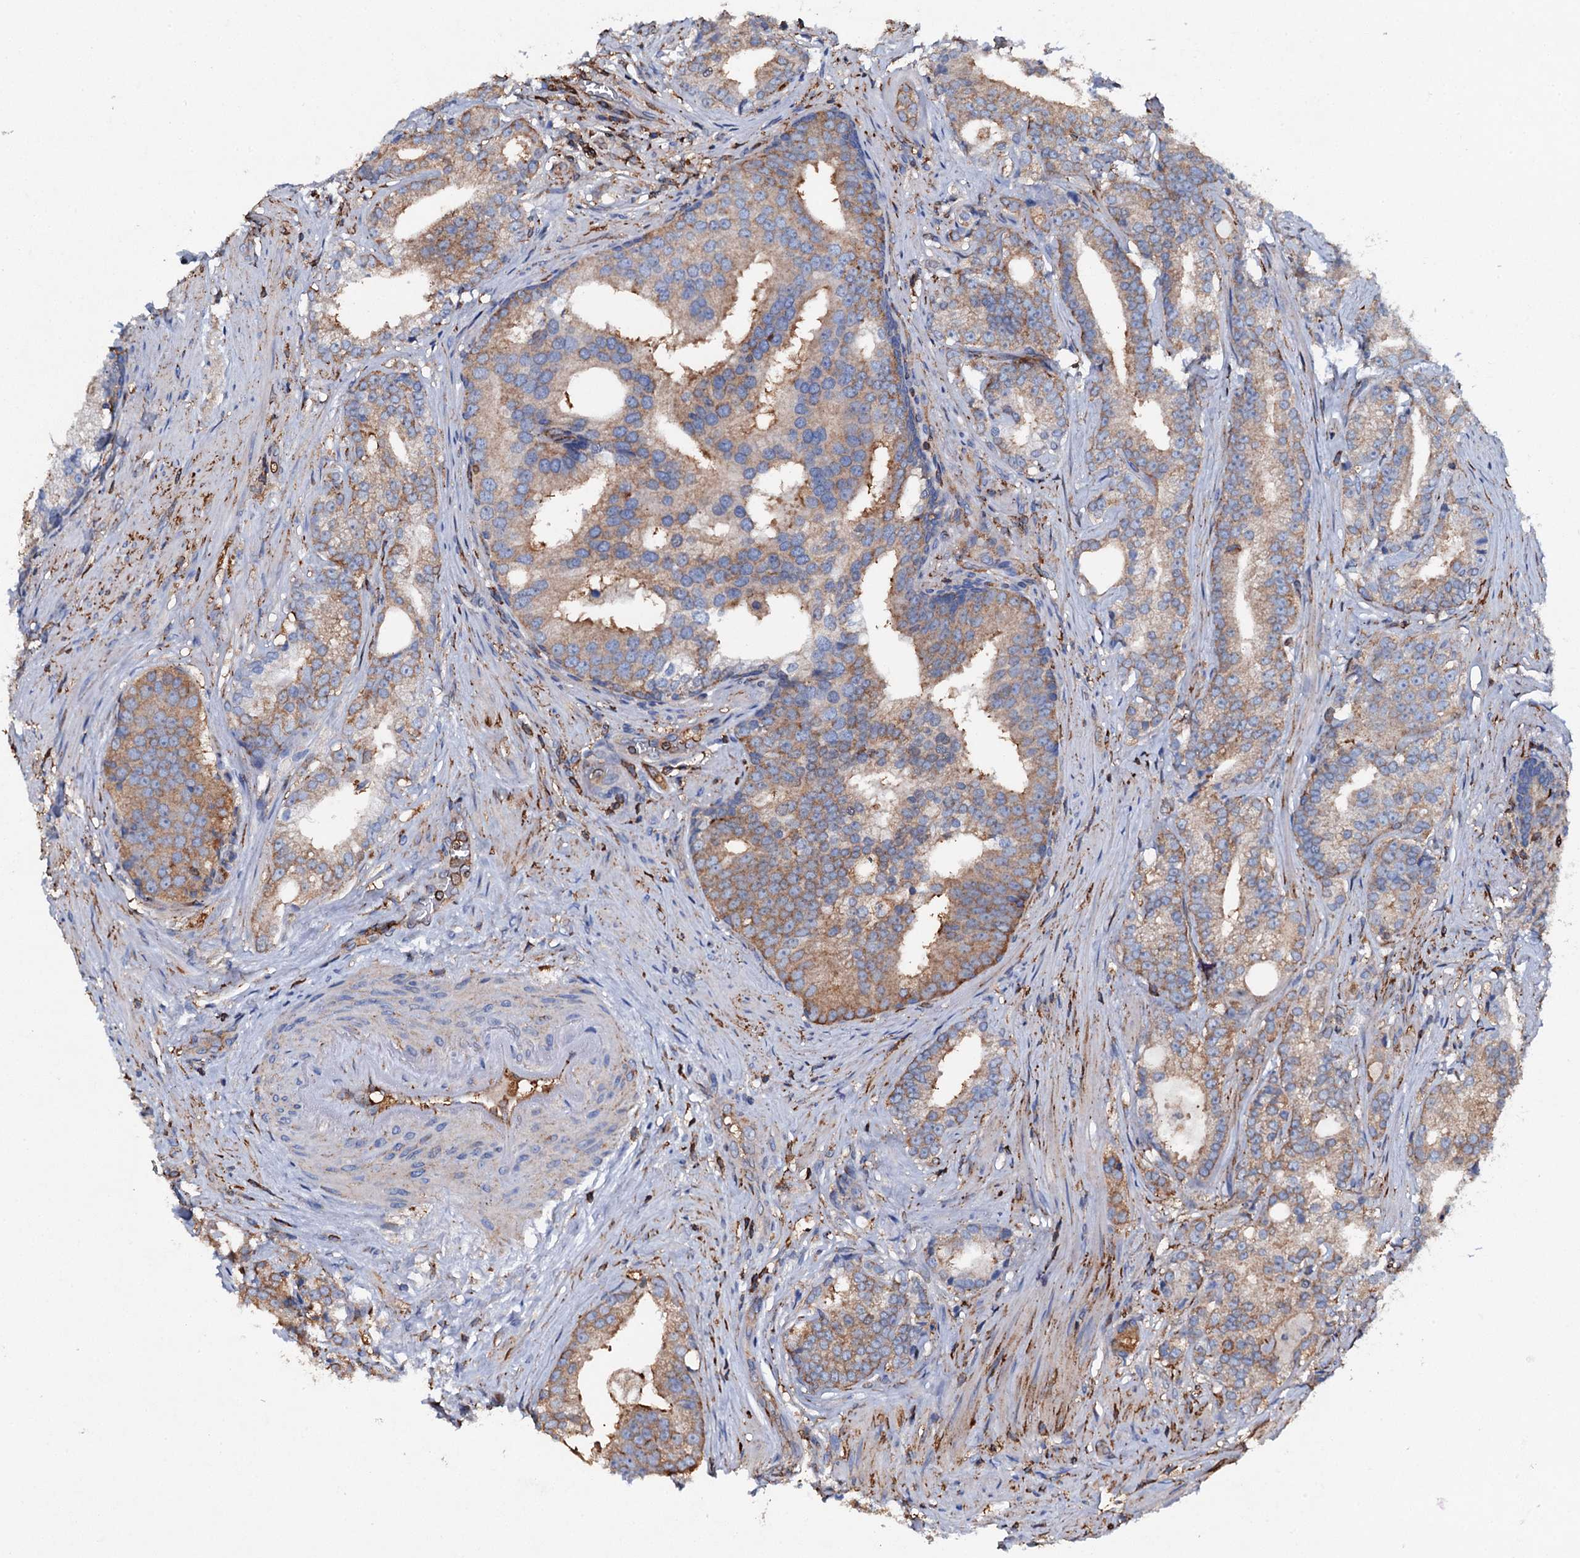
{"staining": {"intensity": "weak", "quantity": ">75%", "location": "cytoplasmic/membranous"}, "tissue": "prostate cancer", "cell_type": "Tumor cells", "image_type": "cancer", "snomed": [{"axis": "morphology", "description": "Adenocarcinoma, Low grade"}, {"axis": "topography", "description": "Prostate"}], "caption": "Immunohistochemistry (IHC) (DAB) staining of prostate cancer demonstrates weak cytoplasmic/membranous protein expression in approximately >75% of tumor cells.", "gene": "MS4A4E", "patient": {"sex": "male", "age": 71}}